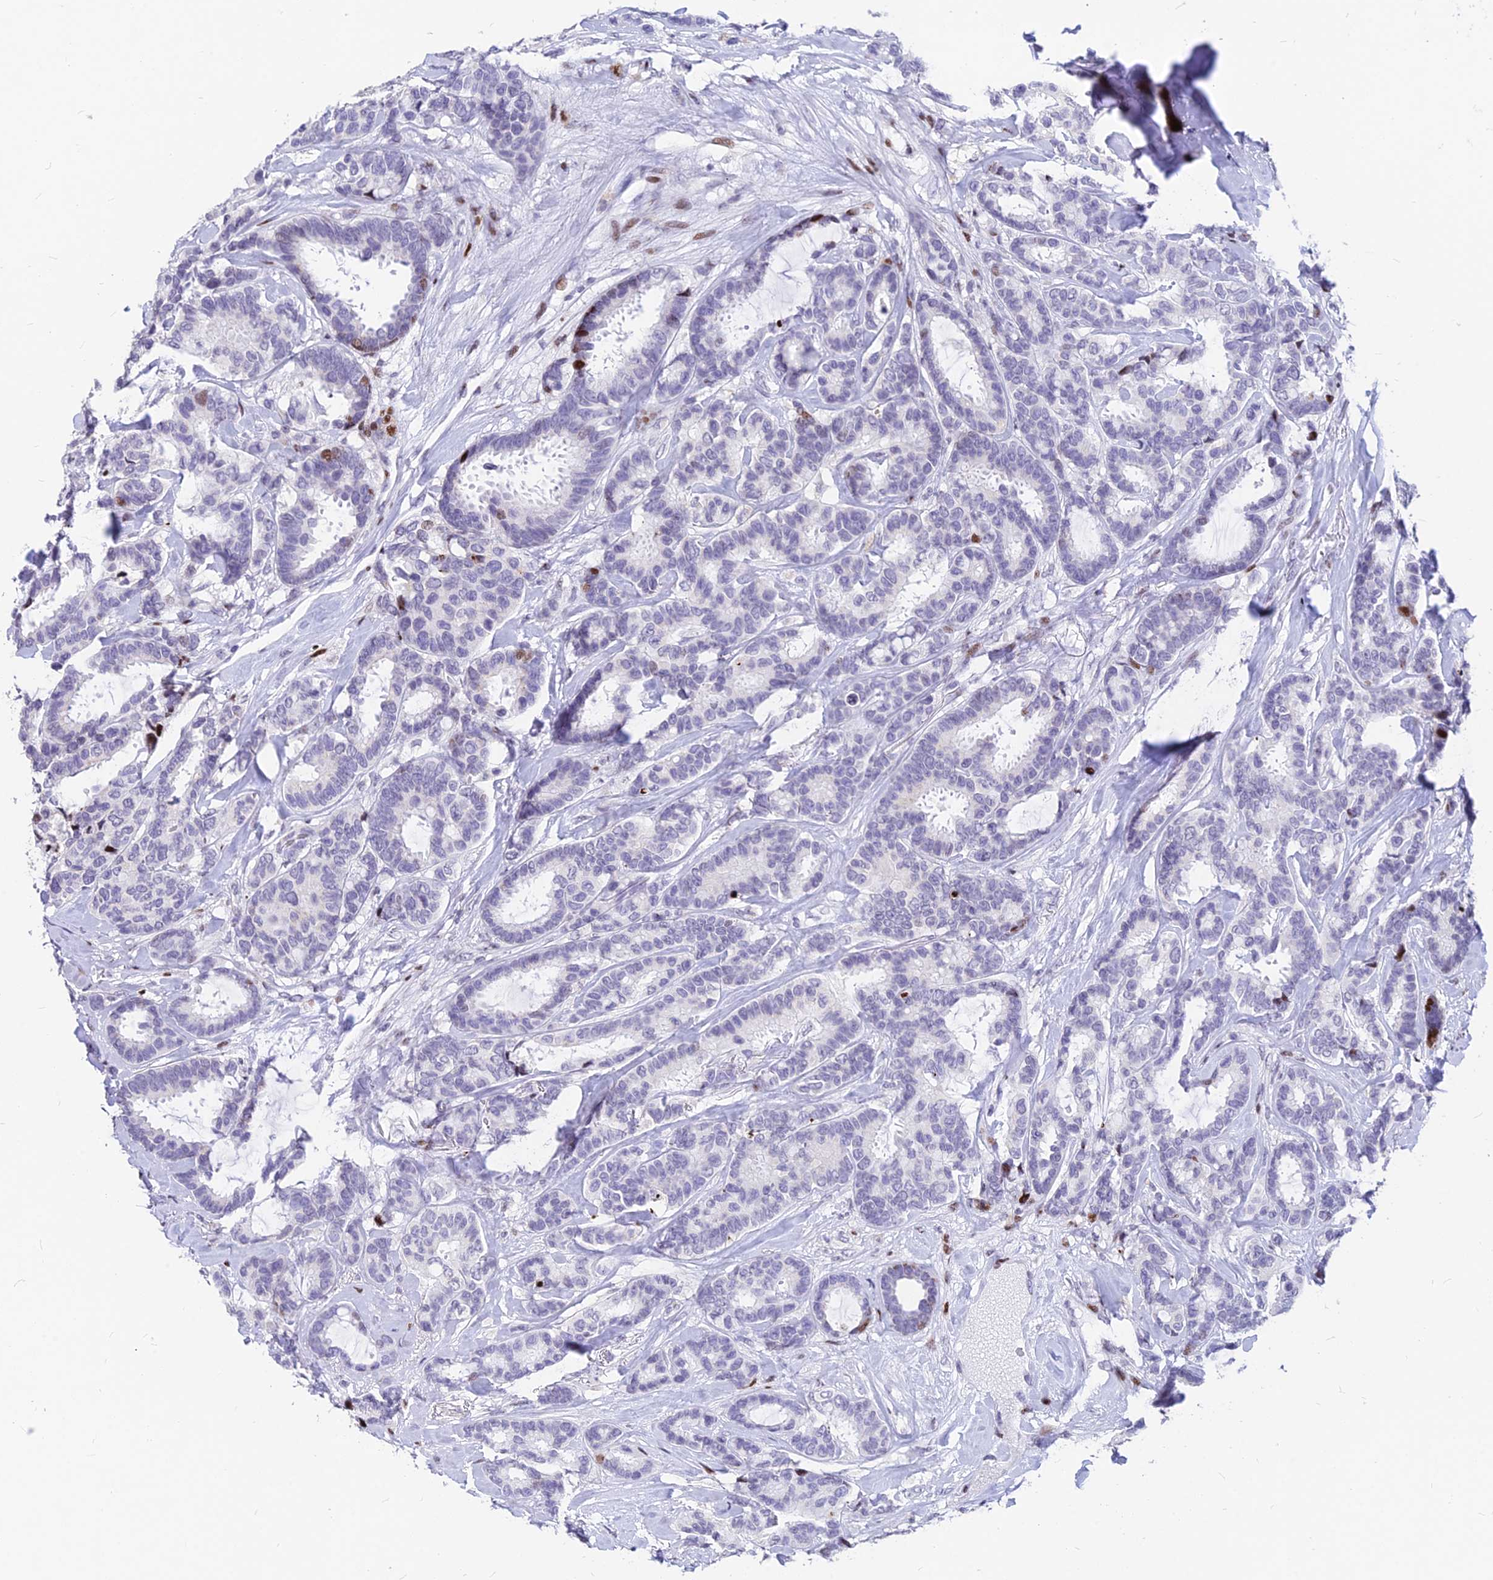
{"staining": {"intensity": "moderate", "quantity": "<25%", "location": "nuclear"}, "tissue": "breast cancer", "cell_type": "Tumor cells", "image_type": "cancer", "snomed": [{"axis": "morphology", "description": "Duct carcinoma"}, {"axis": "topography", "description": "Breast"}], "caption": "There is low levels of moderate nuclear staining in tumor cells of breast invasive ductal carcinoma, as demonstrated by immunohistochemical staining (brown color).", "gene": "PRPS1", "patient": {"sex": "female", "age": 87}}